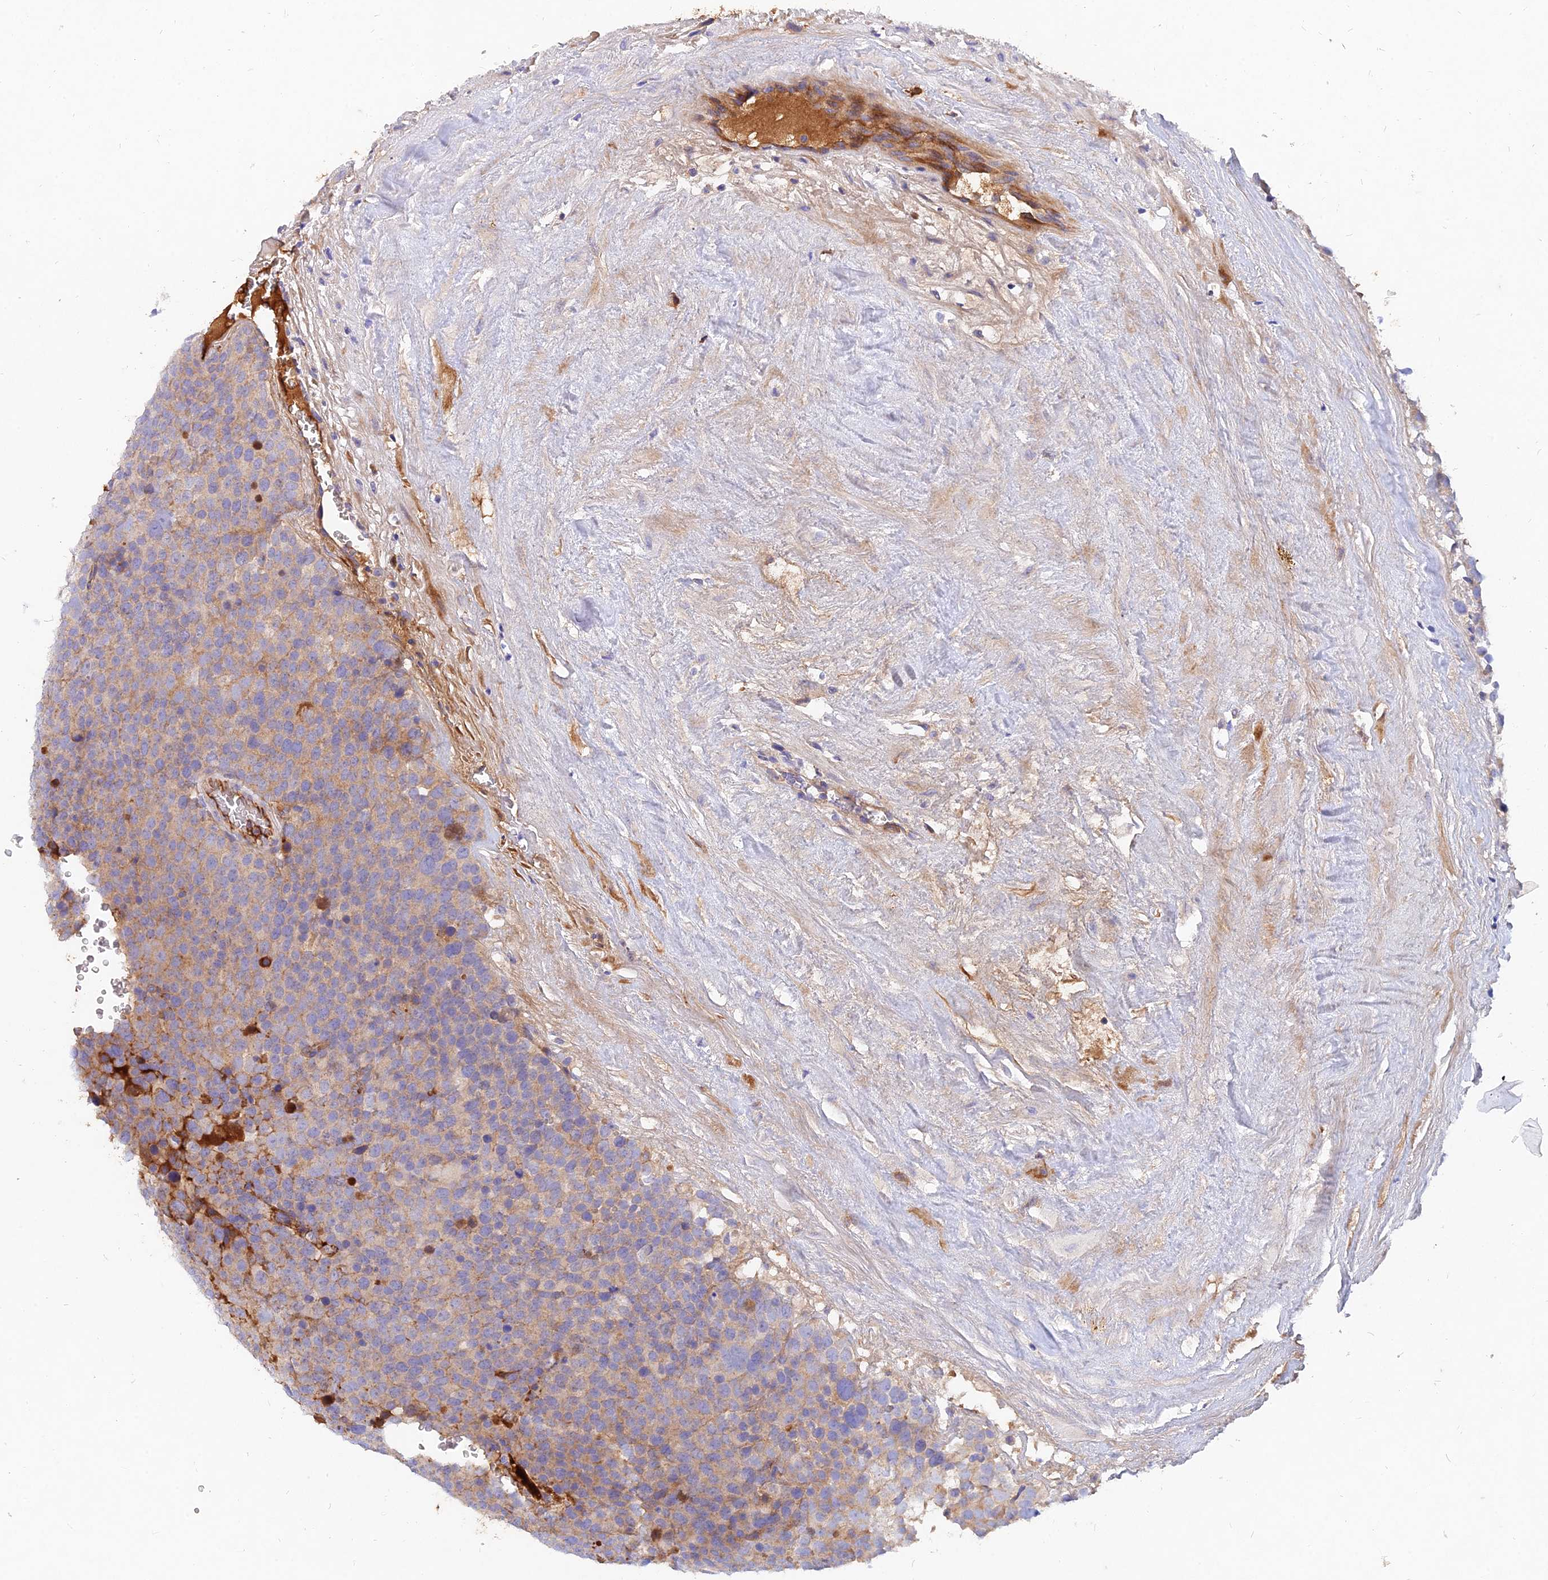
{"staining": {"intensity": "moderate", "quantity": "<25%", "location": "cytoplasmic/membranous"}, "tissue": "testis cancer", "cell_type": "Tumor cells", "image_type": "cancer", "snomed": [{"axis": "morphology", "description": "Seminoma, NOS"}, {"axis": "topography", "description": "Testis"}], "caption": "There is low levels of moderate cytoplasmic/membranous expression in tumor cells of testis cancer (seminoma), as demonstrated by immunohistochemical staining (brown color).", "gene": "MROH1", "patient": {"sex": "male", "age": 71}}